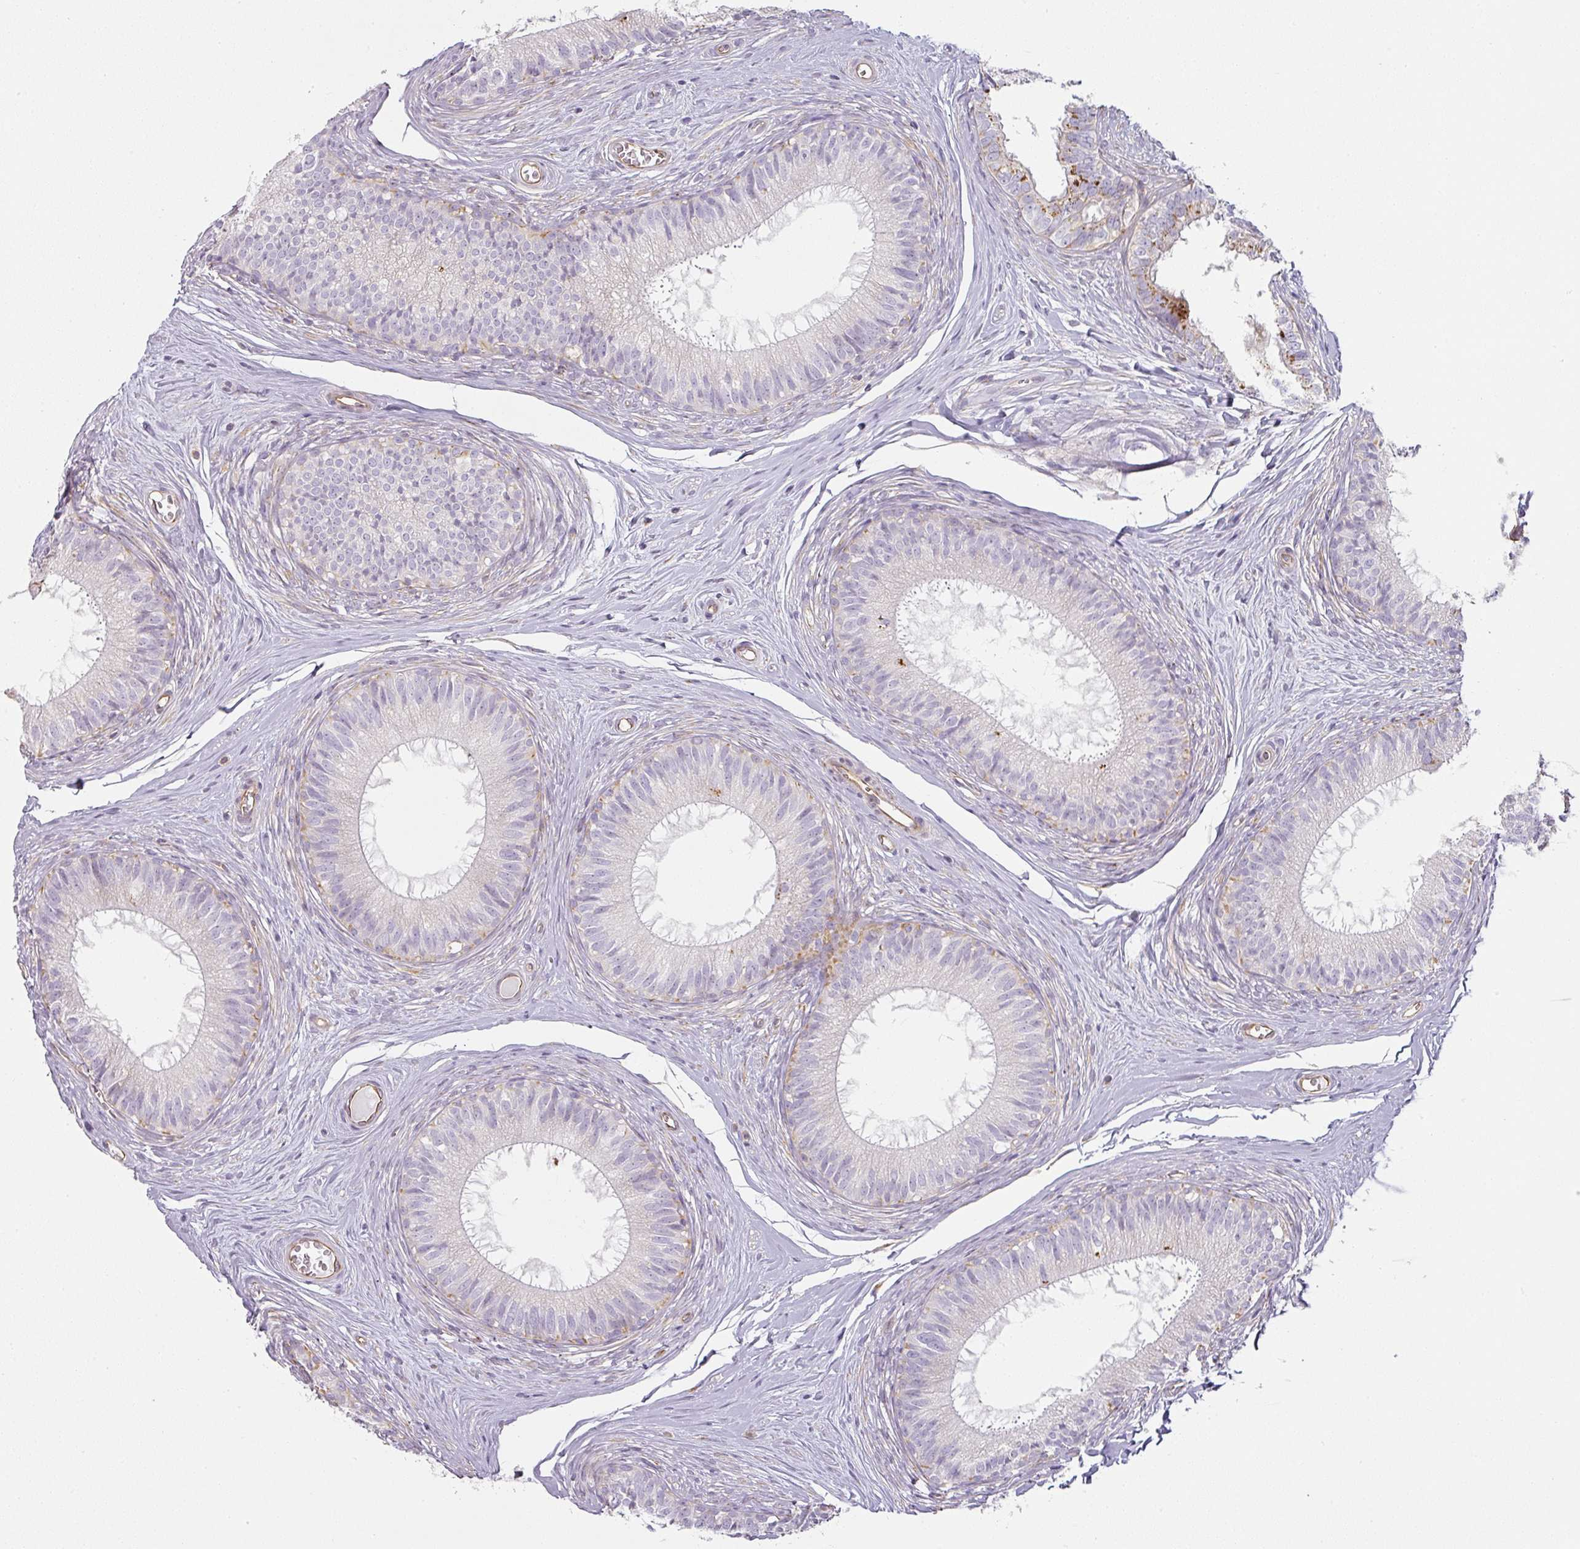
{"staining": {"intensity": "moderate", "quantity": "<25%", "location": "cytoplasmic/membranous"}, "tissue": "epididymis", "cell_type": "Glandular cells", "image_type": "normal", "snomed": [{"axis": "morphology", "description": "Normal tissue, NOS"}, {"axis": "topography", "description": "Epididymis"}], "caption": "The image reveals staining of normal epididymis, revealing moderate cytoplasmic/membranous protein positivity (brown color) within glandular cells. Using DAB (brown) and hematoxylin (blue) stains, captured at high magnification using brightfield microscopy.", "gene": "ATP8B2", "patient": {"sex": "male", "age": 25}}